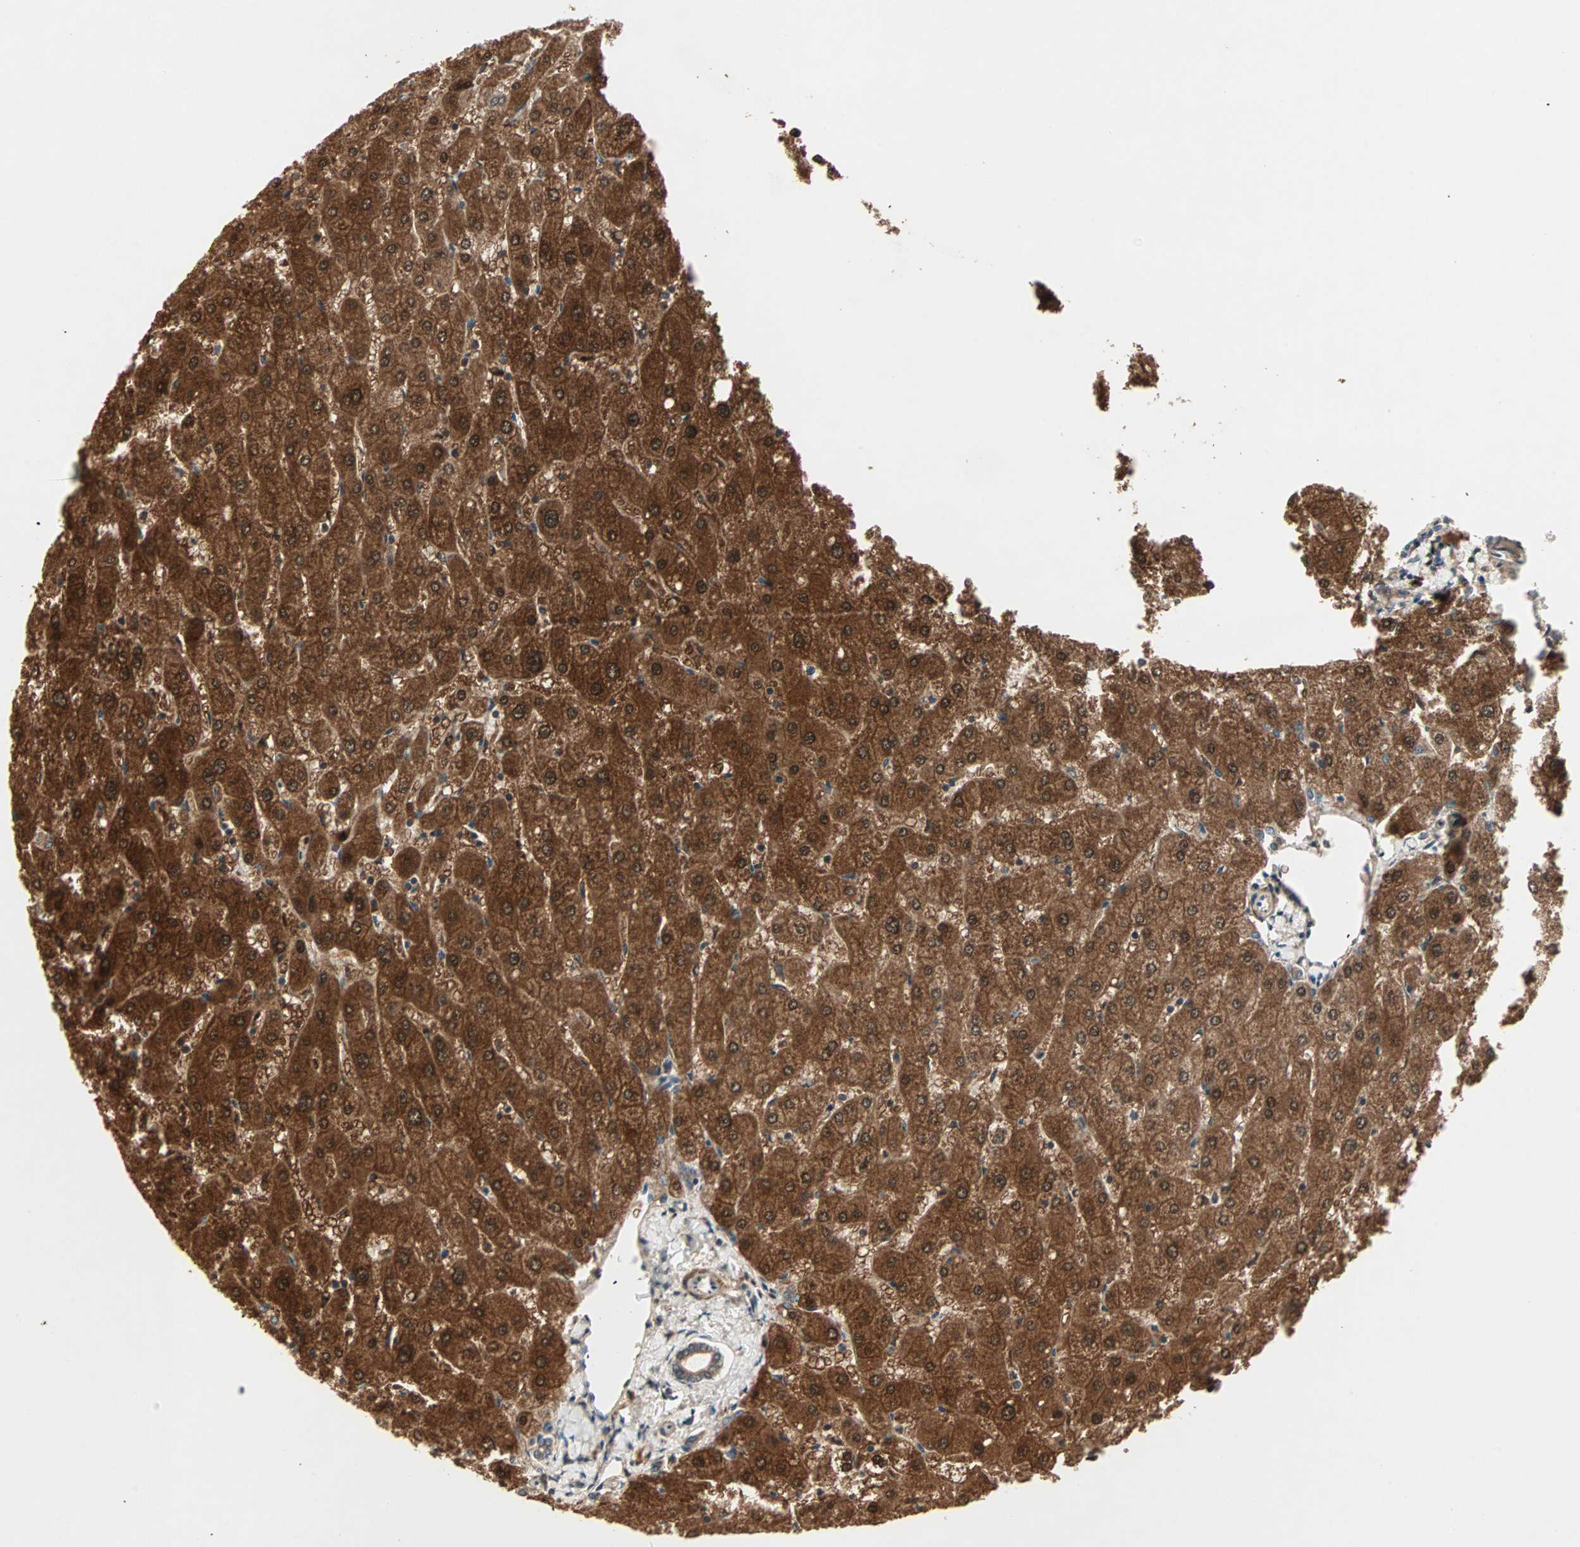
{"staining": {"intensity": "moderate", "quantity": ">75%", "location": "cytoplasmic/membranous"}, "tissue": "liver", "cell_type": "Cholangiocytes", "image_type": "normal", "snomed": [{"axis": "morphology", "description": "Normal tissue, NOS"}, {"axis": "topography", "description": "Liver"}], "caption": "Brown immunohistochemical staining in normal human liver demonstrates moderate cytoplasmic/membranous expression in about >75% of cholangiocytes.", "gene": "ZSCAN31", "patient": {"sex": "male", "age": 67}}